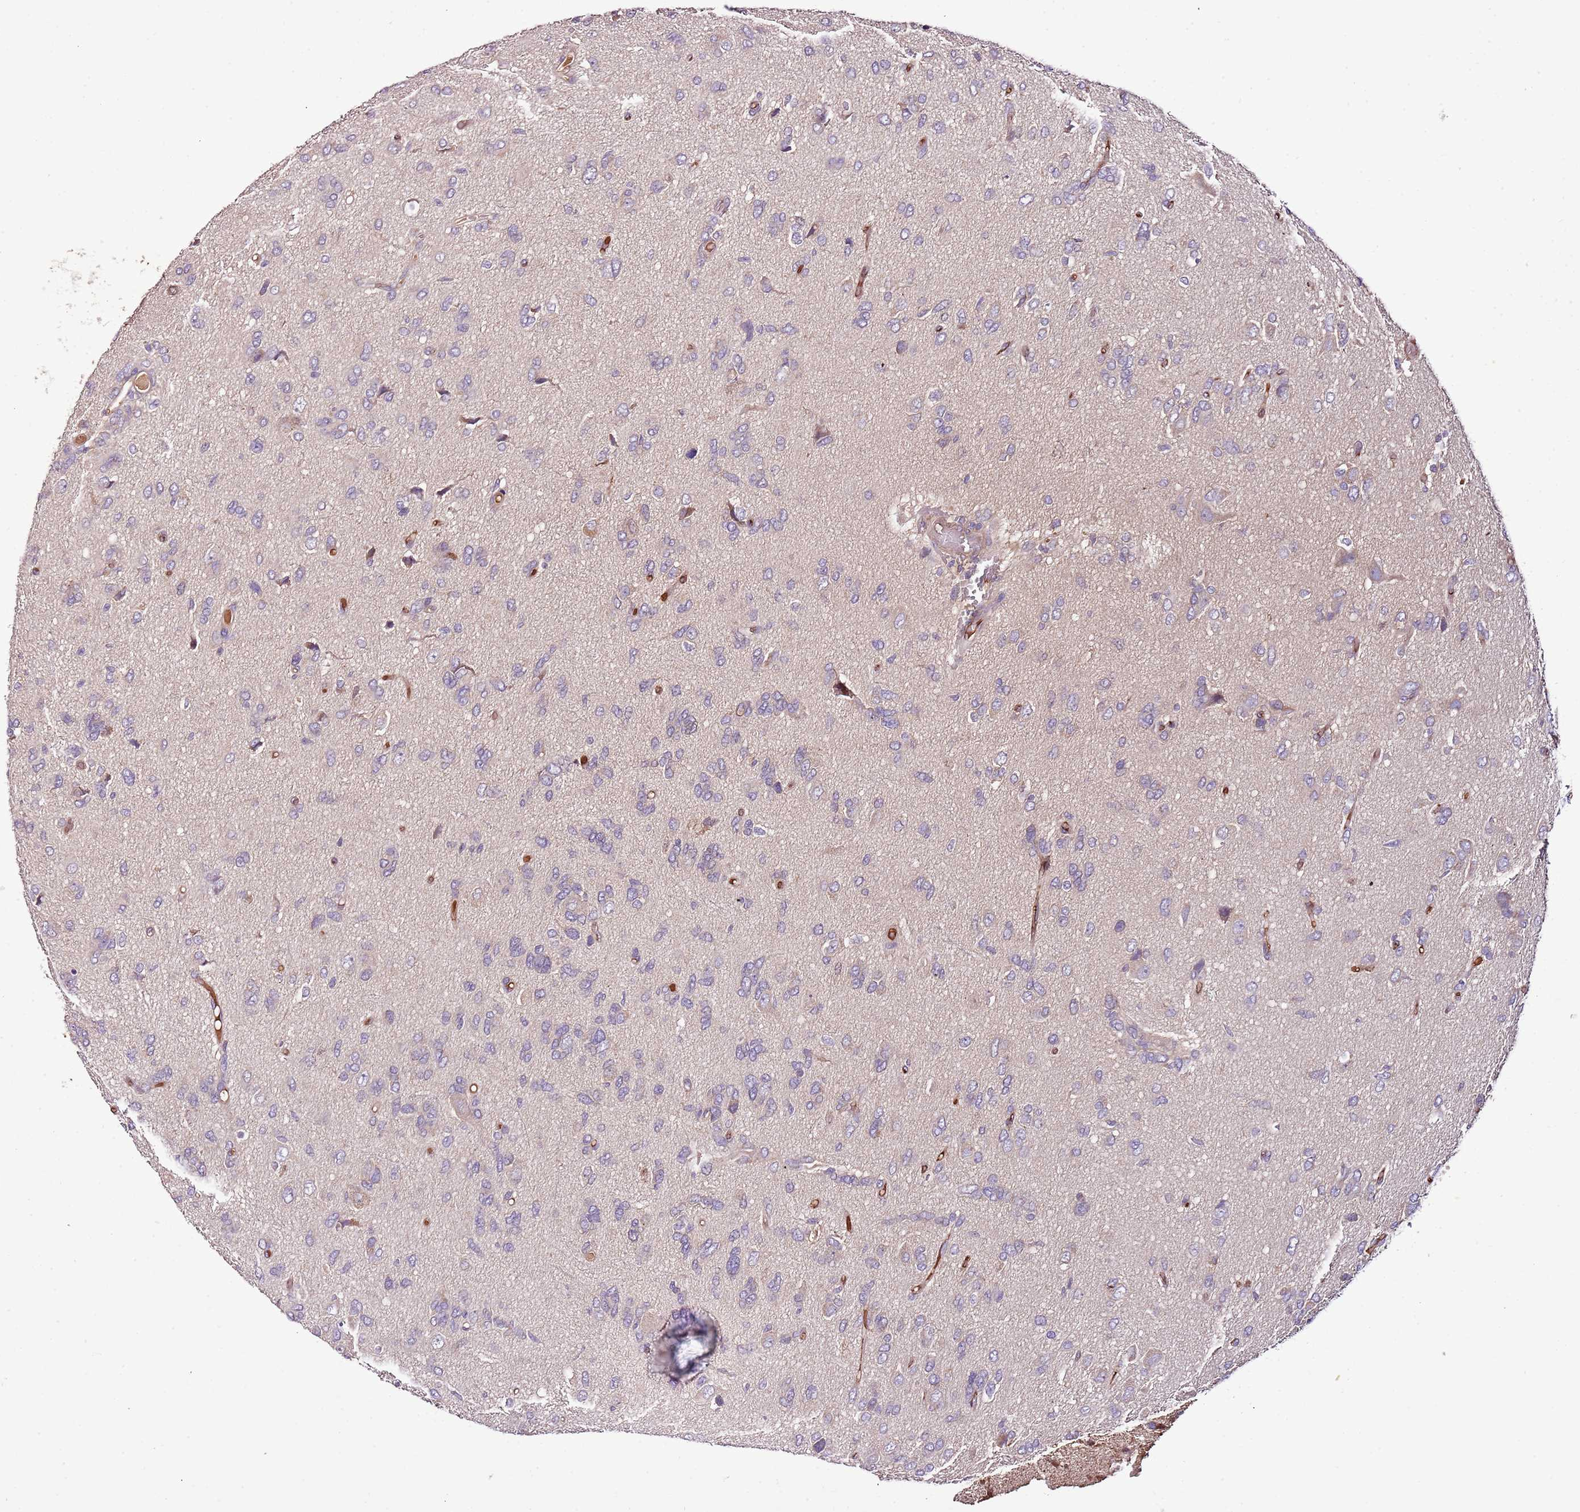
{"staining": {"intensity": "negative", "quantity": "none", "location": "none"}, "tissue": "glioma", "cell_type": "Tumor cells", "image_type": "cancer", "snomed": [{"axis": "morphology", "description": "Glioma, malignant, High grade"}, {"axis": "topography", "description": "Brain"}], "caption": "High magnification brightfield microscopy of high-grade glioma (malignant) stained with DAB (3,3'-diaminobenzidine) (brown) and counterstained with hematoxylin (blue): tumor cells show no significant expression.", "gene": "DENR", "patient": {"sex": "female", "age": 59}}